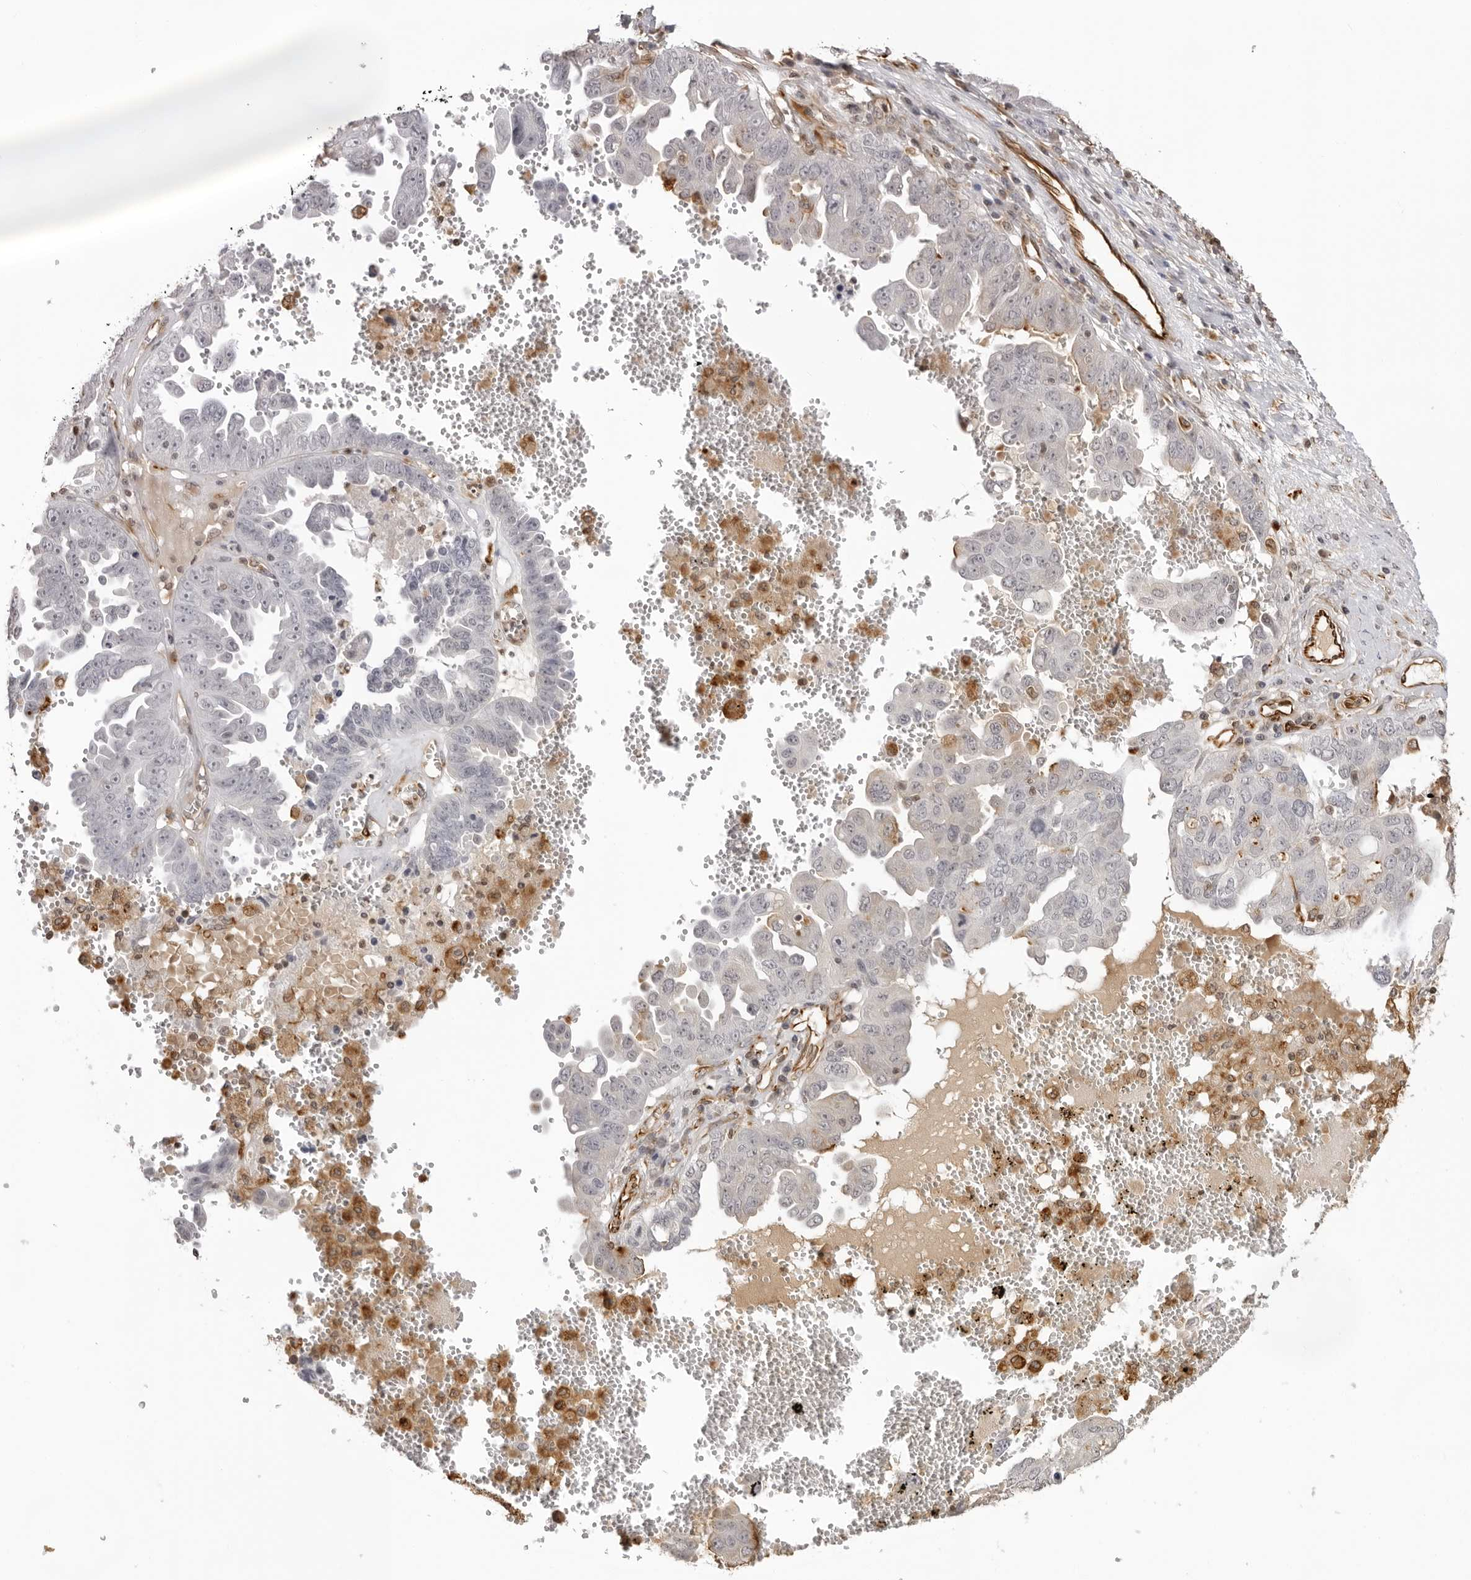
{"staining": {"intensity": "negative", "quantity": "none", "location": "none"}, "tissue": "ovarian cancer", "cell_type": "Tumor cells", "image_type": "cancer", "snomed": [{"axis": "morphology", "description": "Carcinoma, endometroid"}, {"axis": "topography", "description": "Ovary"}], "caption": "Immunohistochemistry histopathology image of human endometroid carcinoma (ovarian) stained for a protein (brown), which exhibits no expression in tumor cells. (DAB immunohistochemistry, high magnification).", "gene": "DYNLT5", "patient": {"sex": "female", "age": 62}}